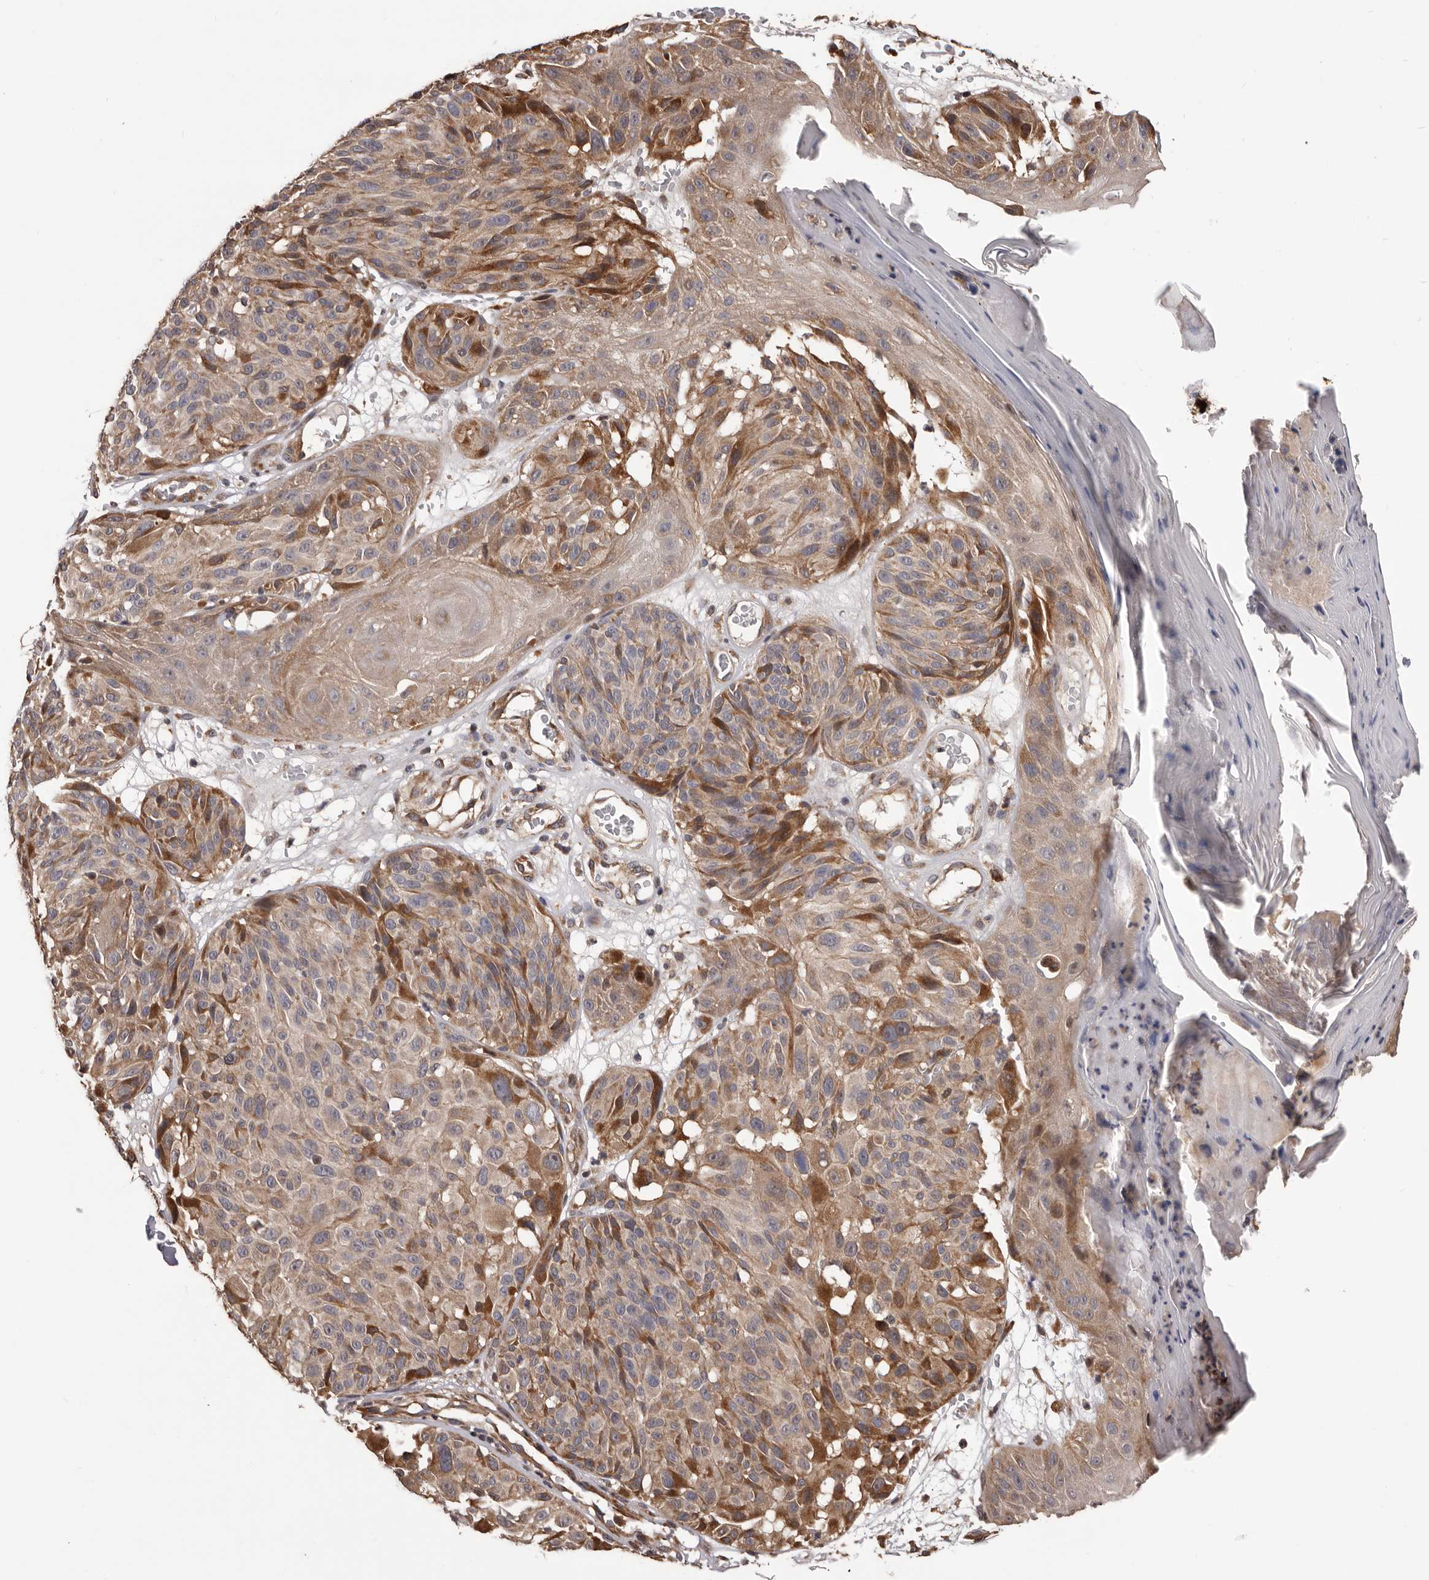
{"staining": {"intensity": "moderate", "quantity": "25%-75%", "location": "cytoplasmic/membranous"}, "tissue": "melanoma", "cell_type": "Tumor cells", "image_type": "cancer", "snomed": [{"axis": "morphology", "description": "Malignant melanoma, NOS"}, {"axis": "topography", "description": "Skin"}], "caption": "Immunohistochemistry (IHC) (DAB (3,3'-diaminobenzidine)) staining of melanoma exhibits moderate cytoplasmic/membranous protein positivity in about 25%-75% of tumor cells.", "gene": "ADAMTS2", "patient": {"sex": "male", "age": 83}}